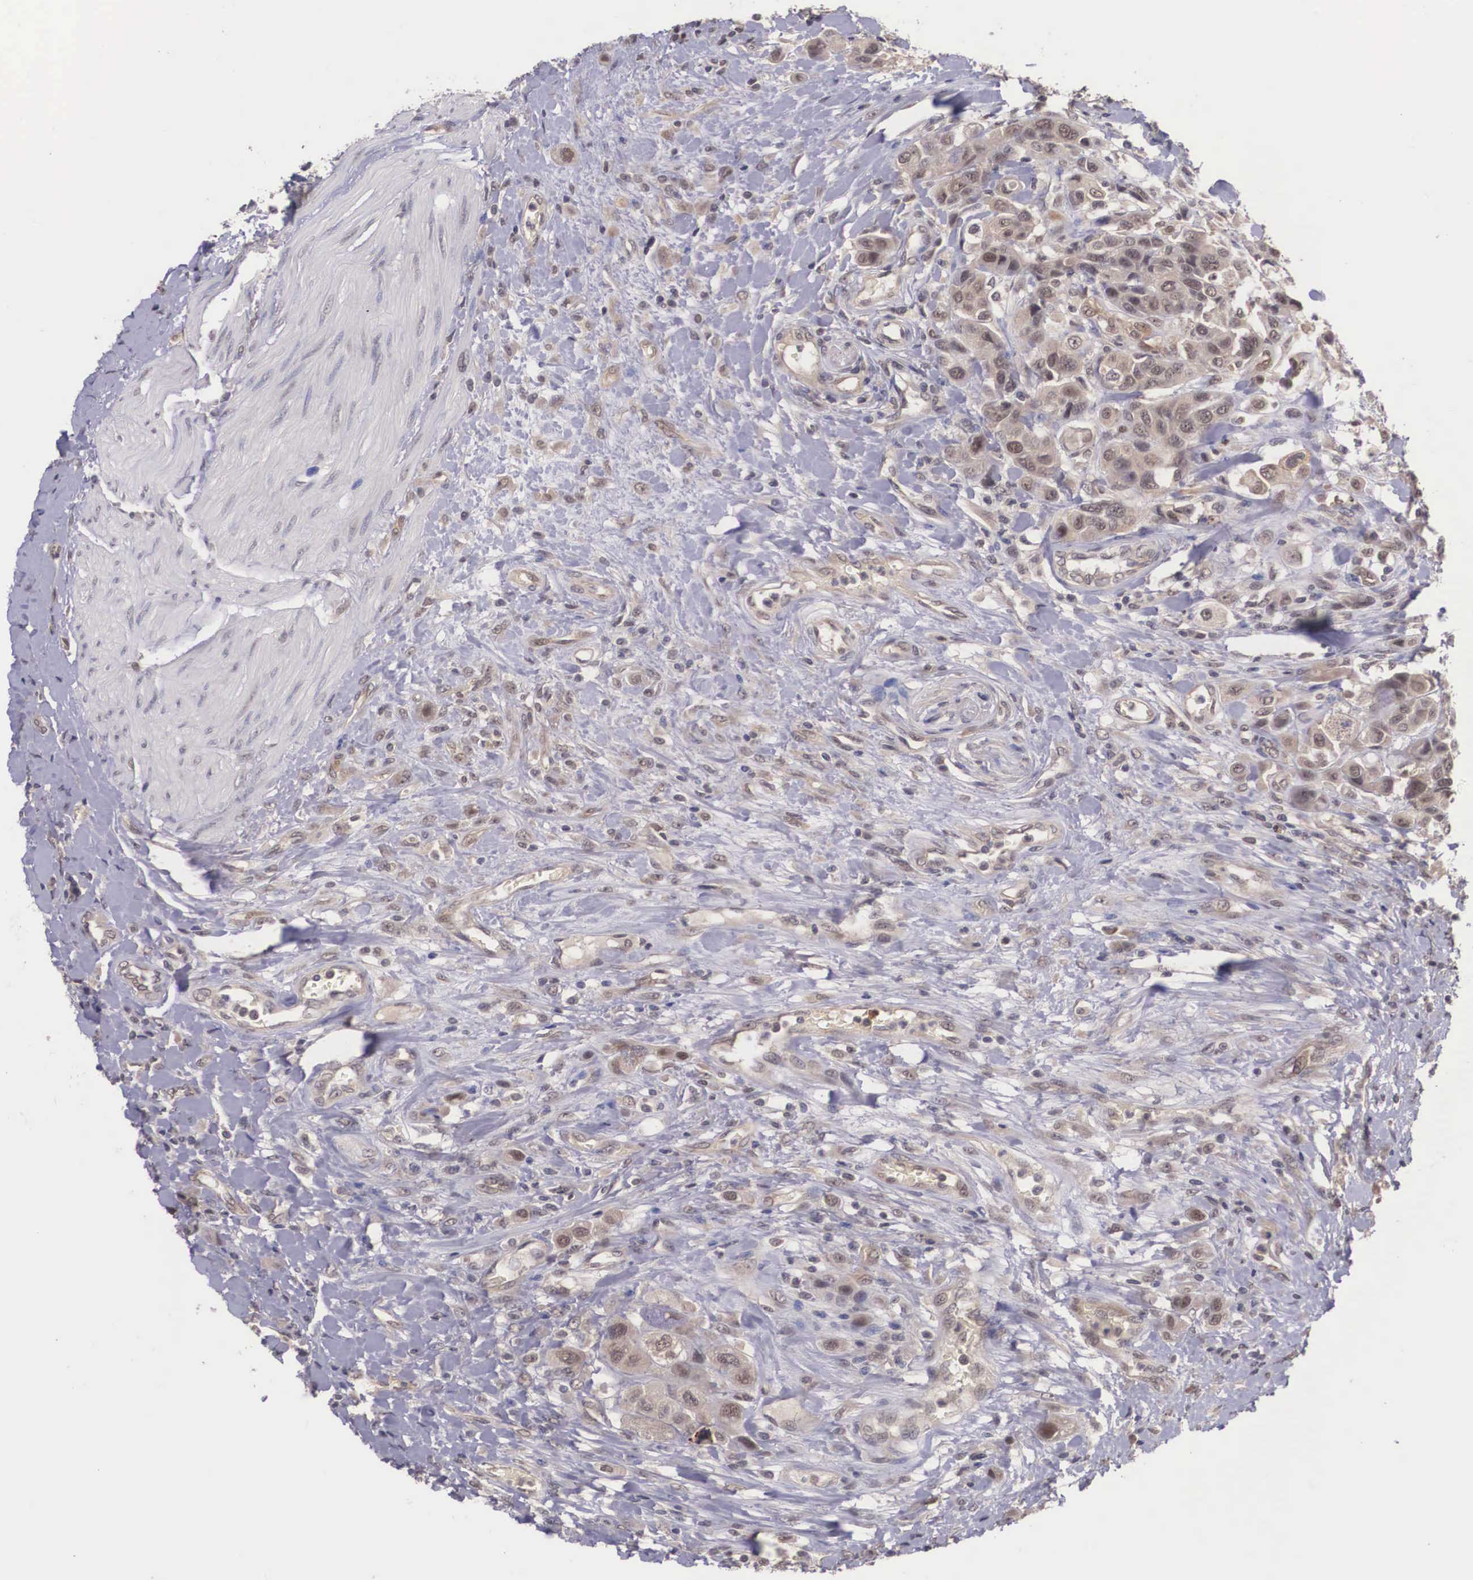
{"staining": {"intensity": "weak", "quantity": "25%-75%", "location": "cytoplasmic/membranous"}, "tissue": "urothelial cancer", "cell_type": "Tumor cells", "image_type": "cancer", "snomed": [{"axis": "morphology", "description": "Urothelial carcinoma, High grade"}, {"axis": "topography", "description": "Urinary bladder"}], "caption": "Immunohistochemistry image of neoplastic tissue: human urothelial carcinoma (high-grade) stained using immunohistochemistry (IHC) demonstrates low levels of weak protein expression localized specifically in the cytoplasmic/membranous of tumor cells, appearing as a cytoplasmic/membranous brown color.", "gene": "VASH1", "patient": {"sex": "male", "age": 50}}